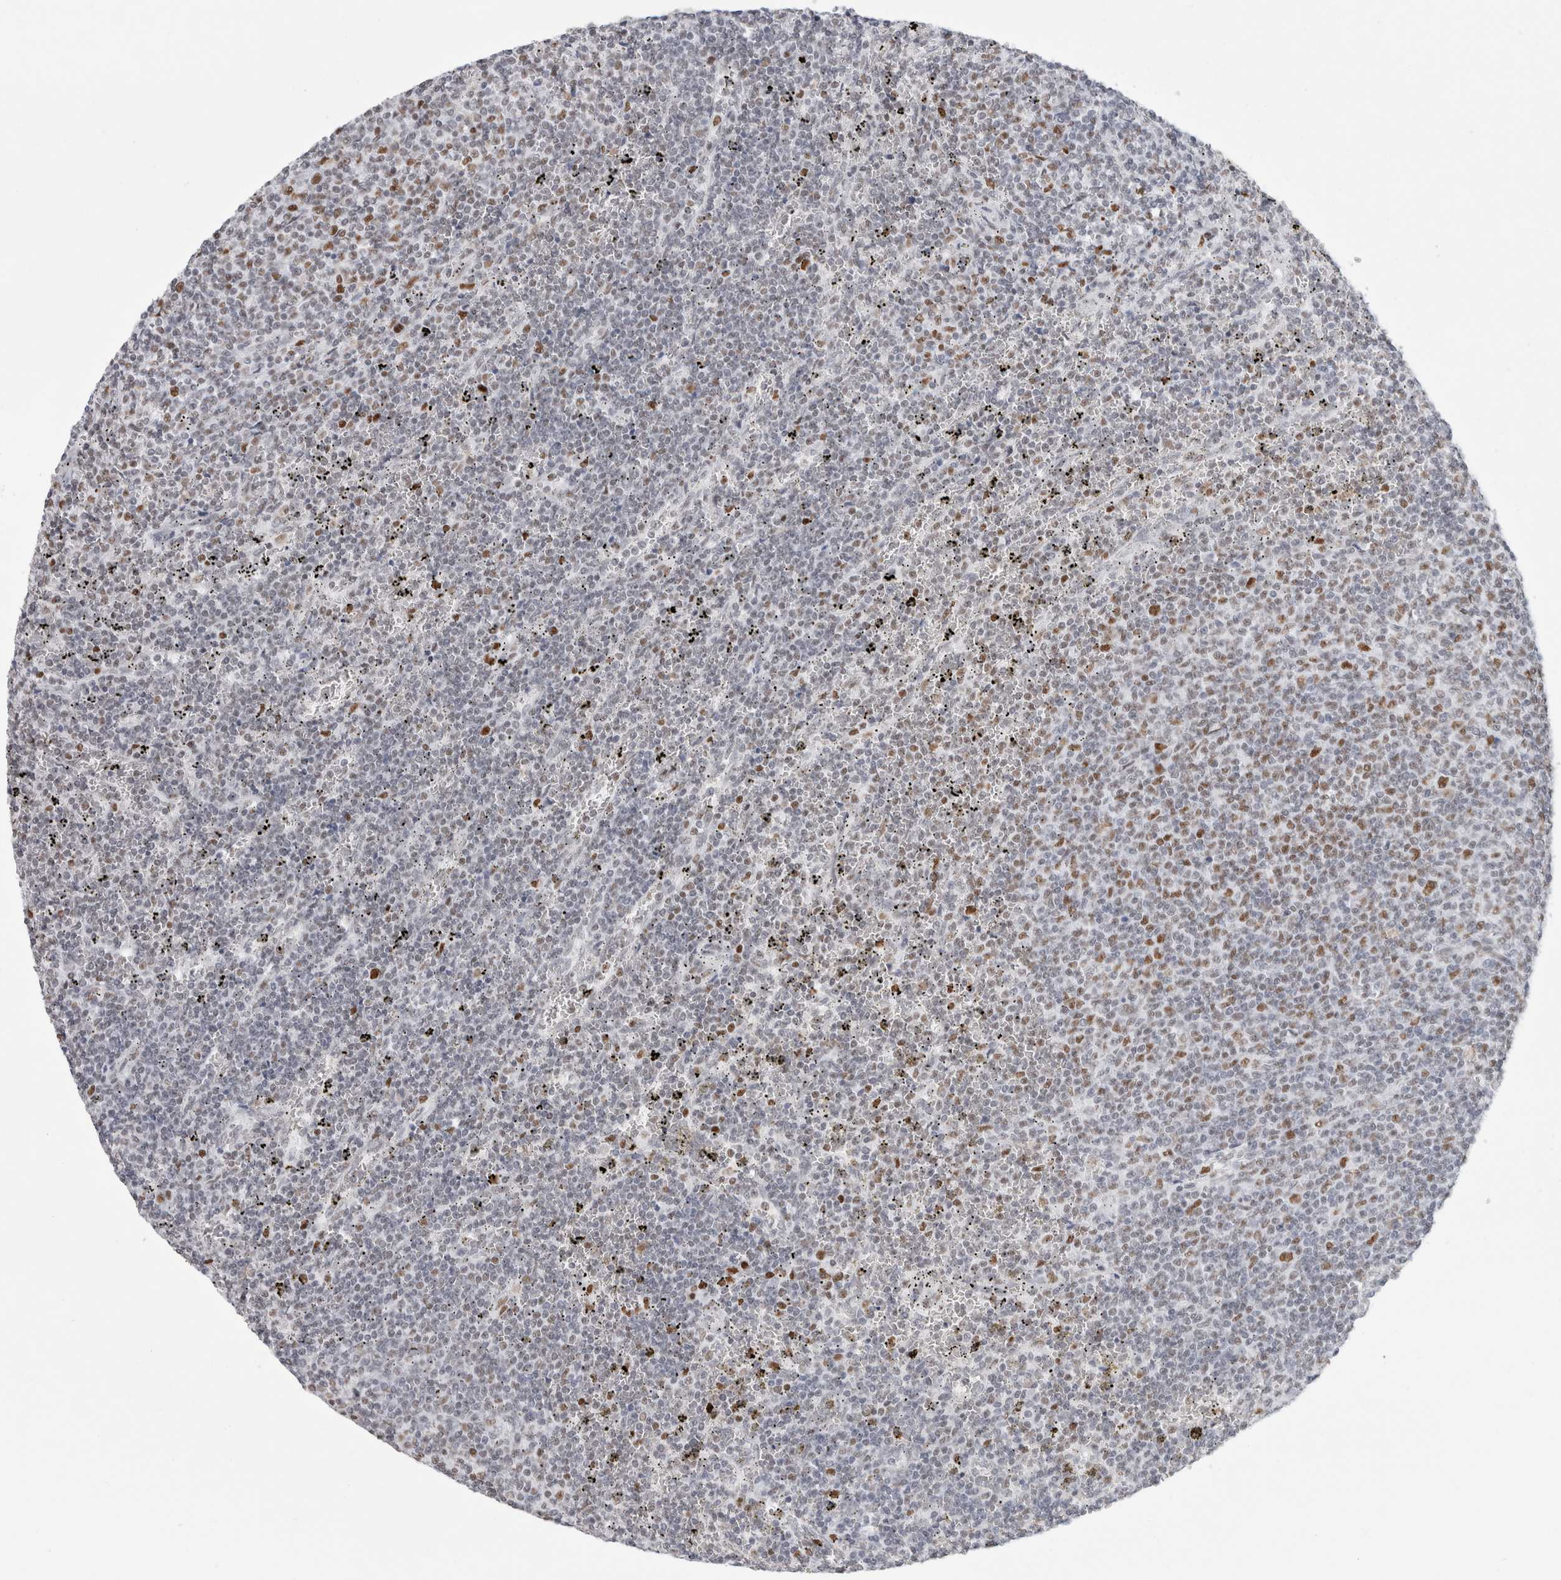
{"staining": {"intensity": "moderate", "quantity": "25%-75%", "location": "nuclear"}, "tissue": "lymphoma", "cell_type": "Tumor cells", "image_type": "cancer", "snomed": [{"axis": "morphology", "description": "Malignant lymphoma, non-Hodgkin's type, Low grade"}, {"axis": "topography", "description": "Spleen"}], "caption": "Immunohistochemistry (IHC) image of neoplastic tissue: human malignant lymphoma, non-Hodgkin's type (low-grade) stained using IHC exhibits medium levels of moderate protein expression localized specifically in the nuclear of tumor cells, appearing as a nuclear brown color.", "gene": "SMARCC1", "patient": {"sex": "female", "age": 50}}